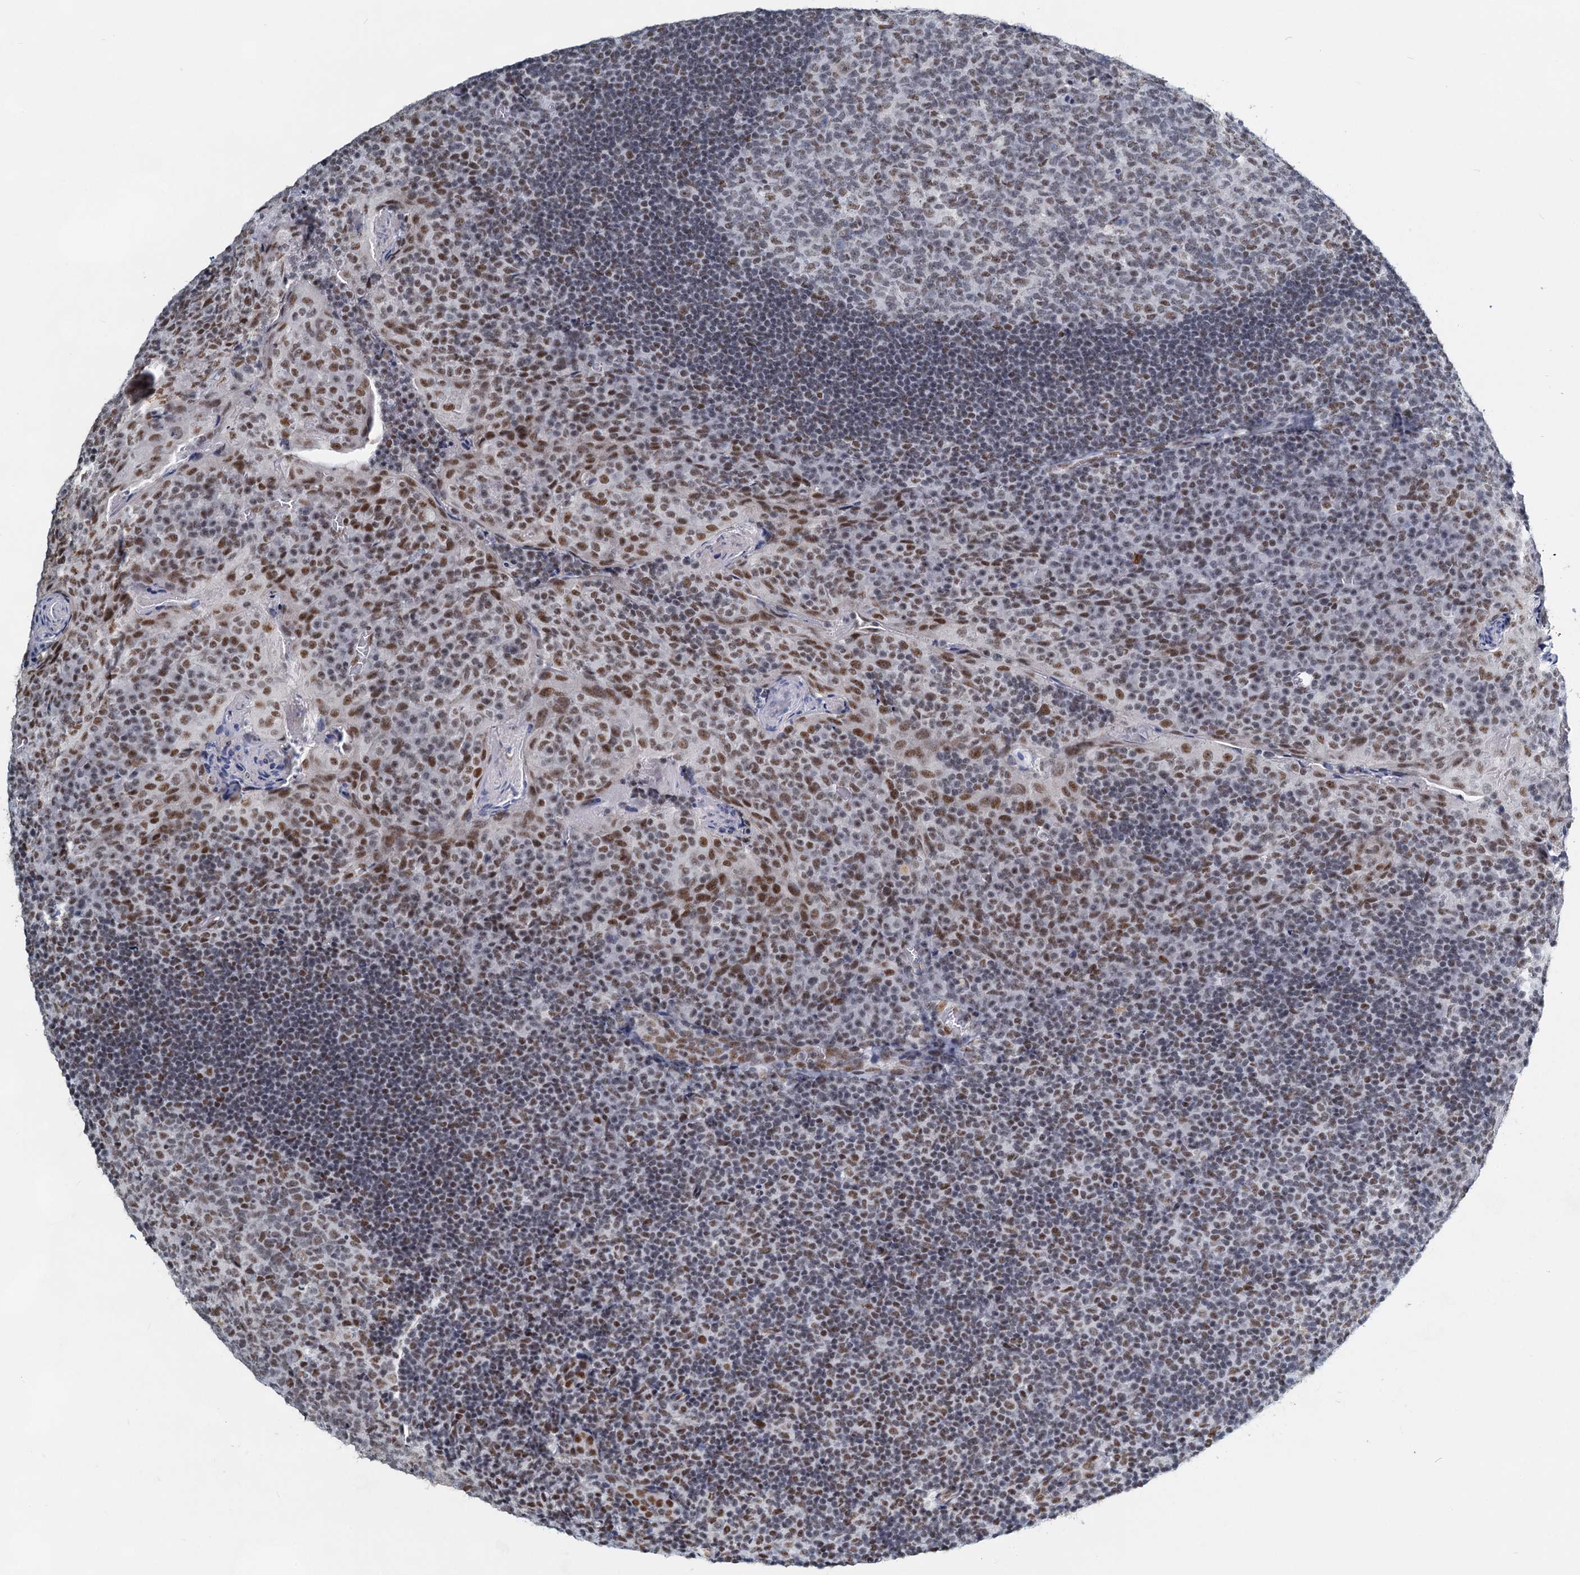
{"staining": {"intensity": "weak", "quantity": "25%-75%", "location": "nuclear"}, "tissue": "tonsil", "cell_type": "Germinal center cells", "image_type": "normal", "snomed": [{"axis": "morphology", "description": "Normal tissue, NOS"}, {"axis": "topography", "description": "Tonsil"}], "caption": "IHC of unremarkable human tonsil displays low levels of weak nuclear positivity in about 25%-75% of germinal center cells. The protein is shown in brown color, while the nuclei are stained blue.", "gene": "METTL14", "patient": {"sex": "male", "age": 17}}